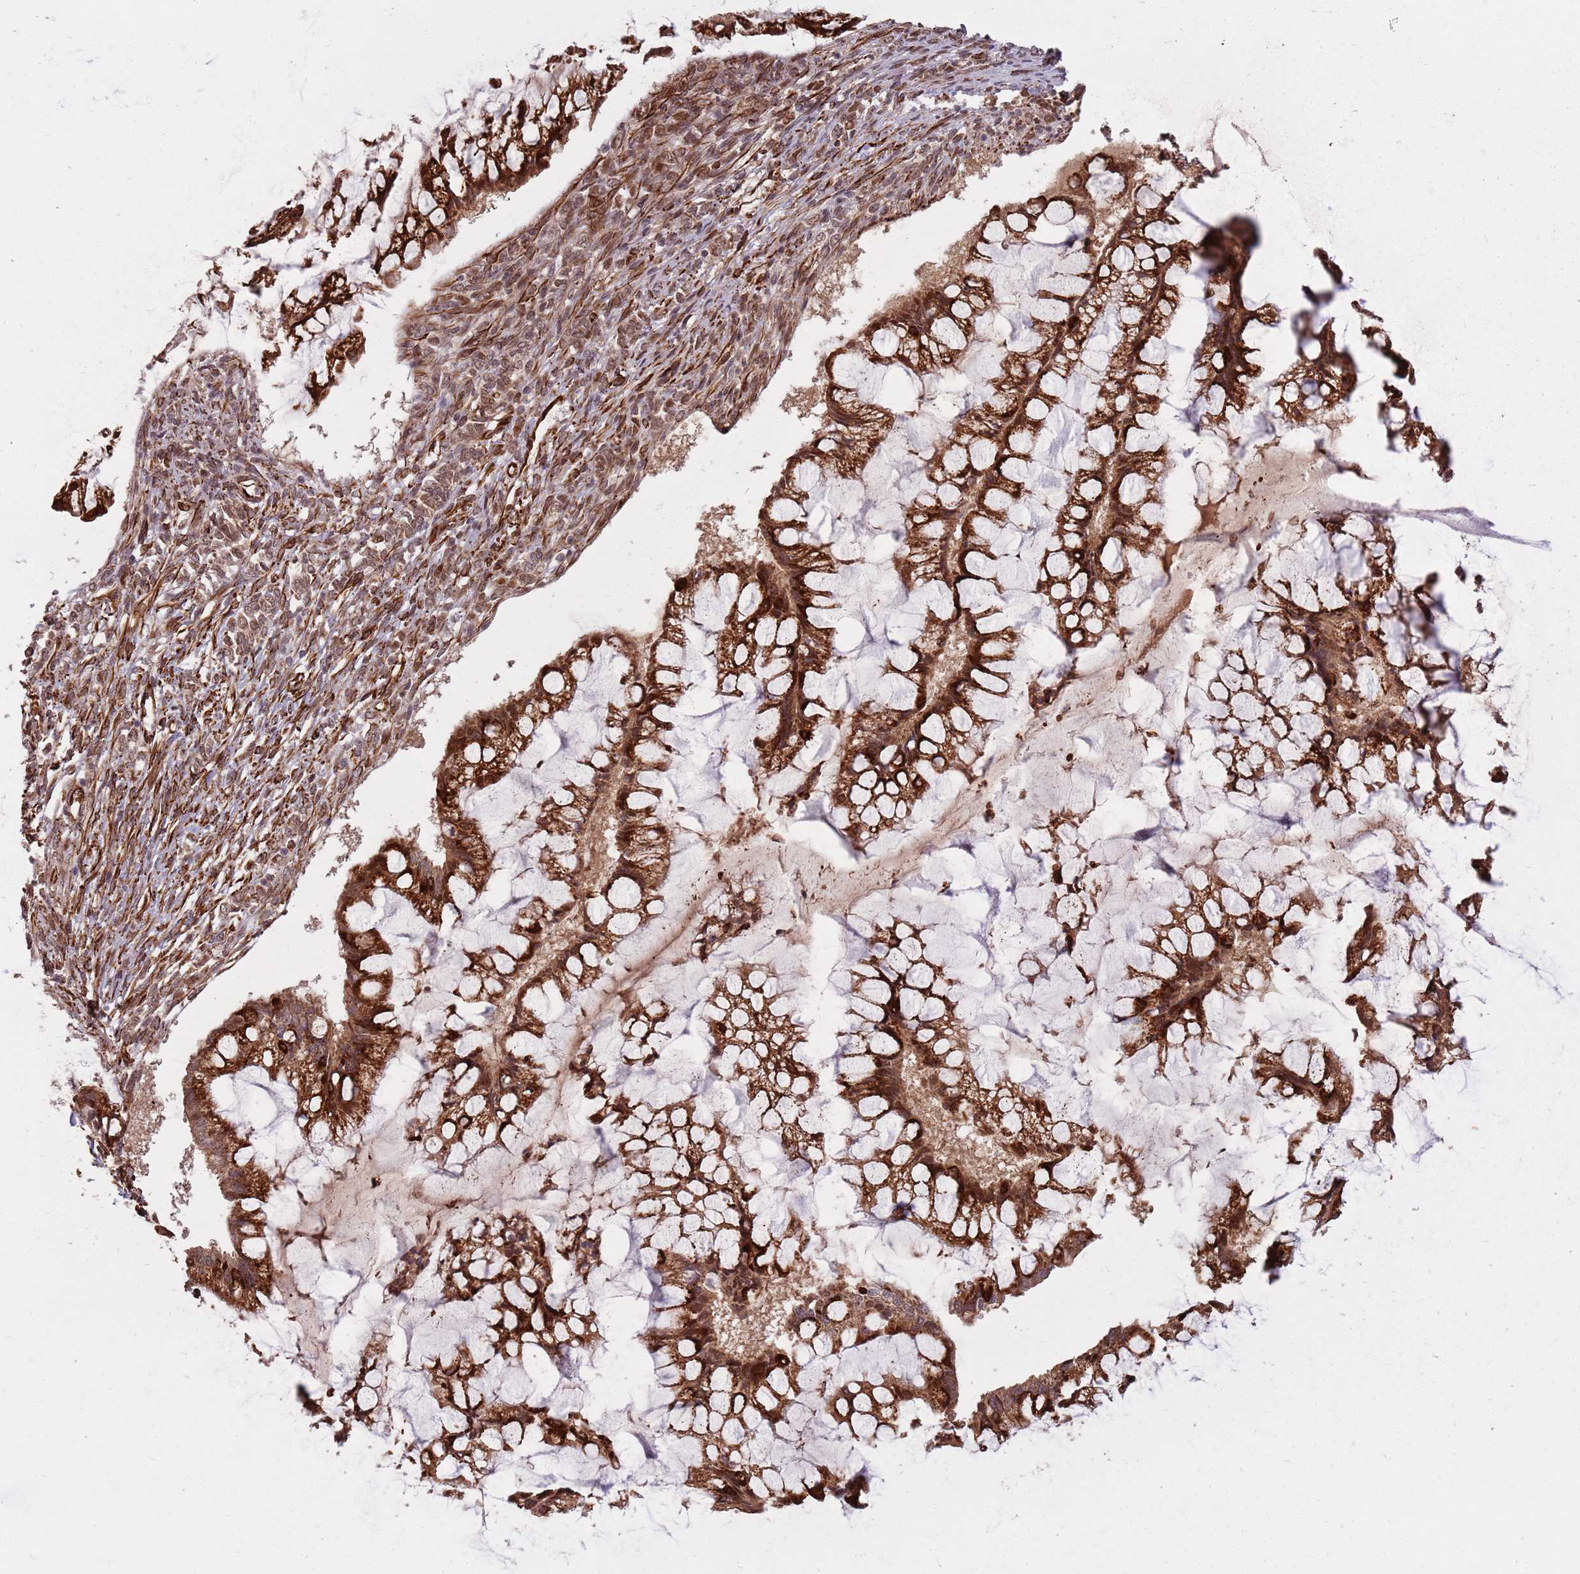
{"staining": {"intensity": "strong", "quantity": ">75%", "location": "cytoplasmic/membranous,nuclear"}, "tissue": "ovarian cancer", "cell_type": "Tumor cells", "image_type": "cancer", "snomed": [{"axis": "morphology", "description": "Cystadenocarcinoma, mucinous, NOS"}, {"axis": "topography", "description": "Ovary"}], "caption": "A high amount of strong cytoplasmic/membranous and nuclear staining is present in about >75% of tumor cells in mucinous cystadenocarcinoma (ovarian) tissue.", "gene": "ADAMTS3", "patient": {"sex": "female", "age": 73}}